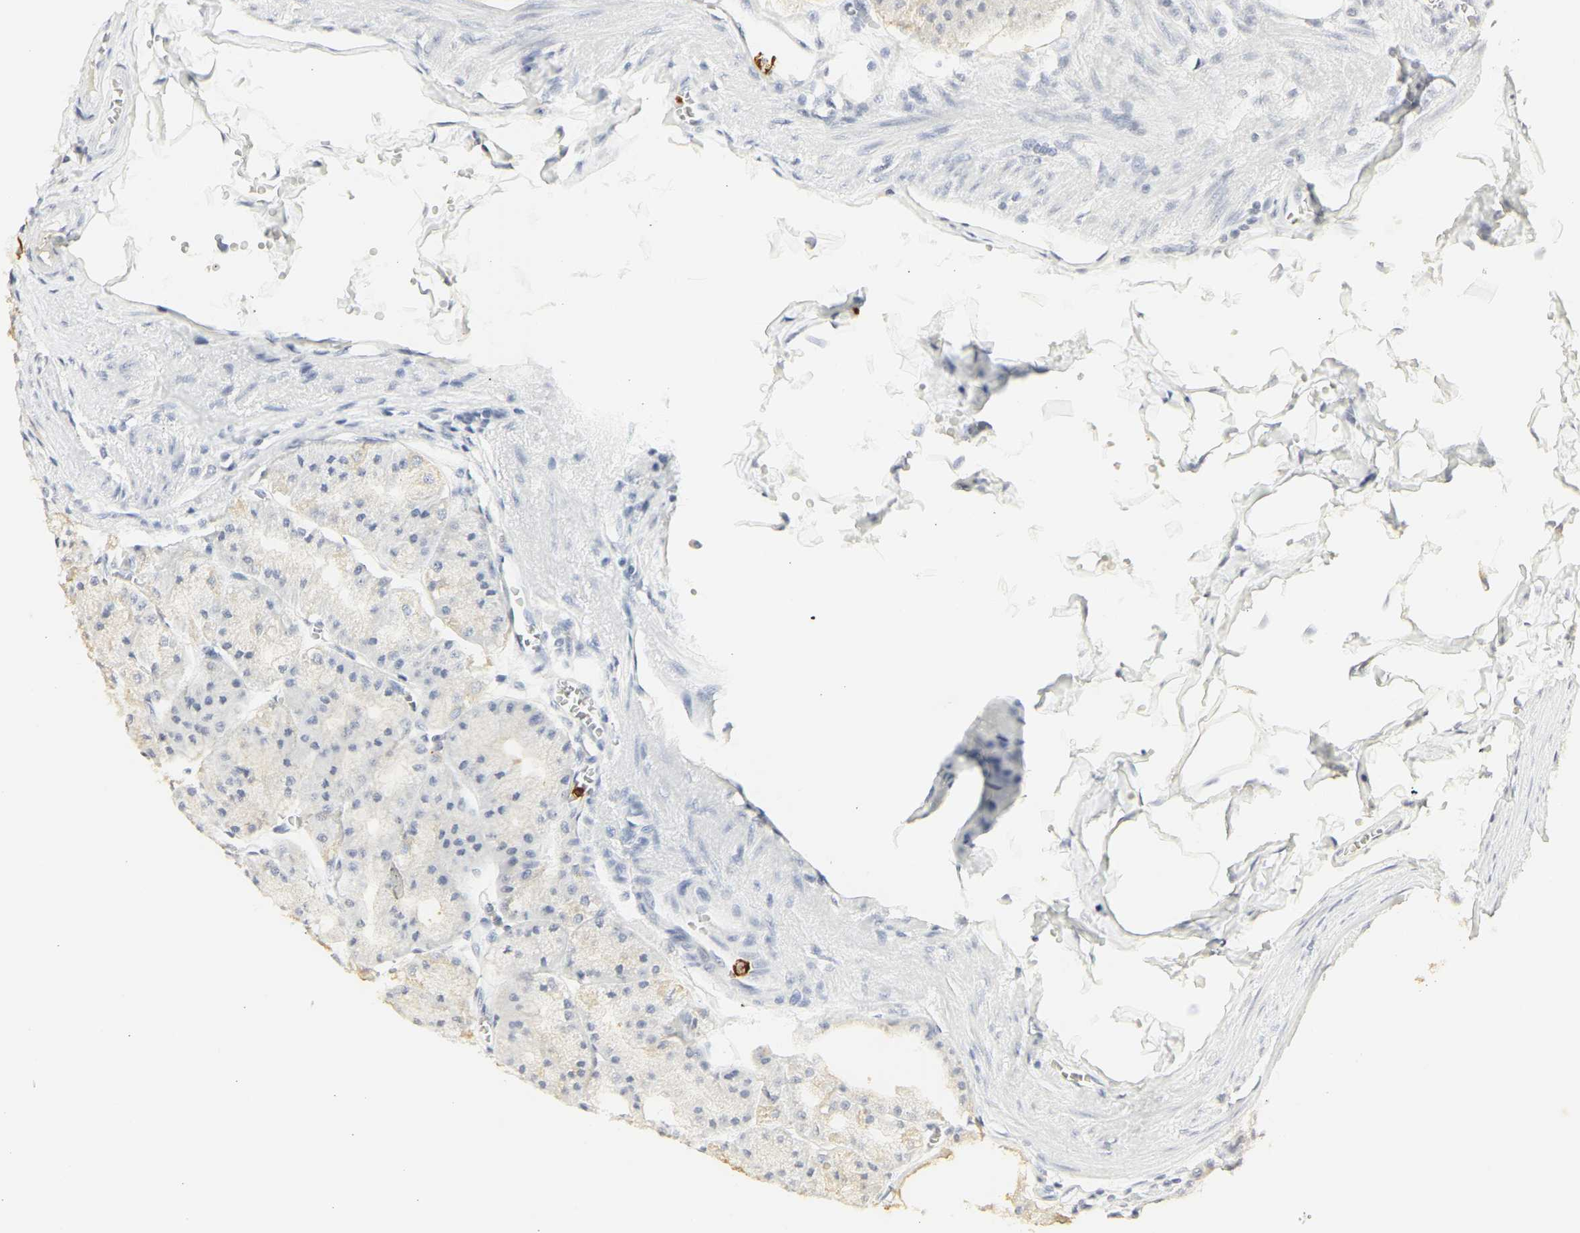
{"staining": {"intensity": "strong", "quantity": "<25%", "location": "cytoplasmic/membranous"}, "tissue": "stomach", "cell_type": "Glandular cells", "image_type": "normal", "snomed": [{"axis": "morphology", "description": "Normal tissue, NOS"}, {"axis": "topography", "description": "Stomach, lower"}], "caption": "A photomicrograph of human stomach stained for a protein shows strong cytoplasmic/membranous brown staining in glandular cells. (DAB = brown stain, brightfield microscopy at high magnification).", "gene": "CEACAM5", "patient": {"sex": "male", "age": 71}}